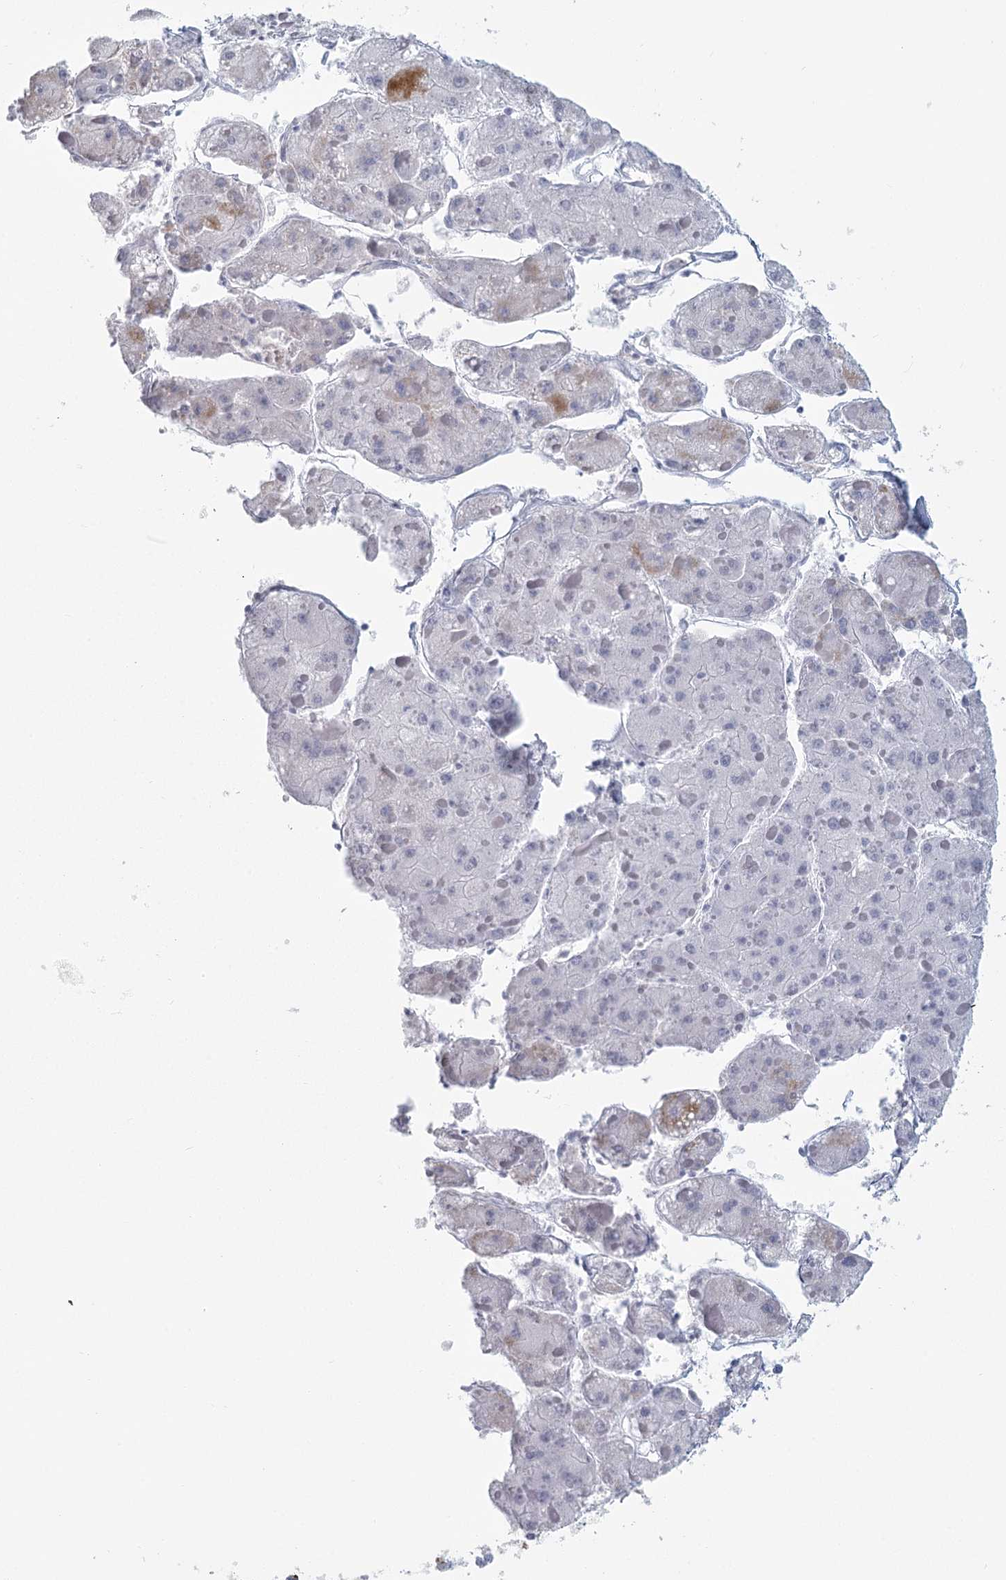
{"staining": {"intensity": "negative", "quantity": "none", "location": "none"}, "tissue": "liver cancer", "cell_type": "Tumor cells", "image_type": "cancer", "snomed": [{"axis": "morphology", "description": "Carcinoma, Hepatocellular, NOS"}, {"axis": "topography", "description": "Liver"}], "caption": "Protein analysis of liver cancer demonstrates no significant positivity in tumor cells. The staining was performed using DAB to visualize the protein expression in brown, while the nuclei were stained in blue with hematoxylin (Magnification: 20x).", "gene": "WNT8B", "patient": {"sex": "female", "age": 73}}